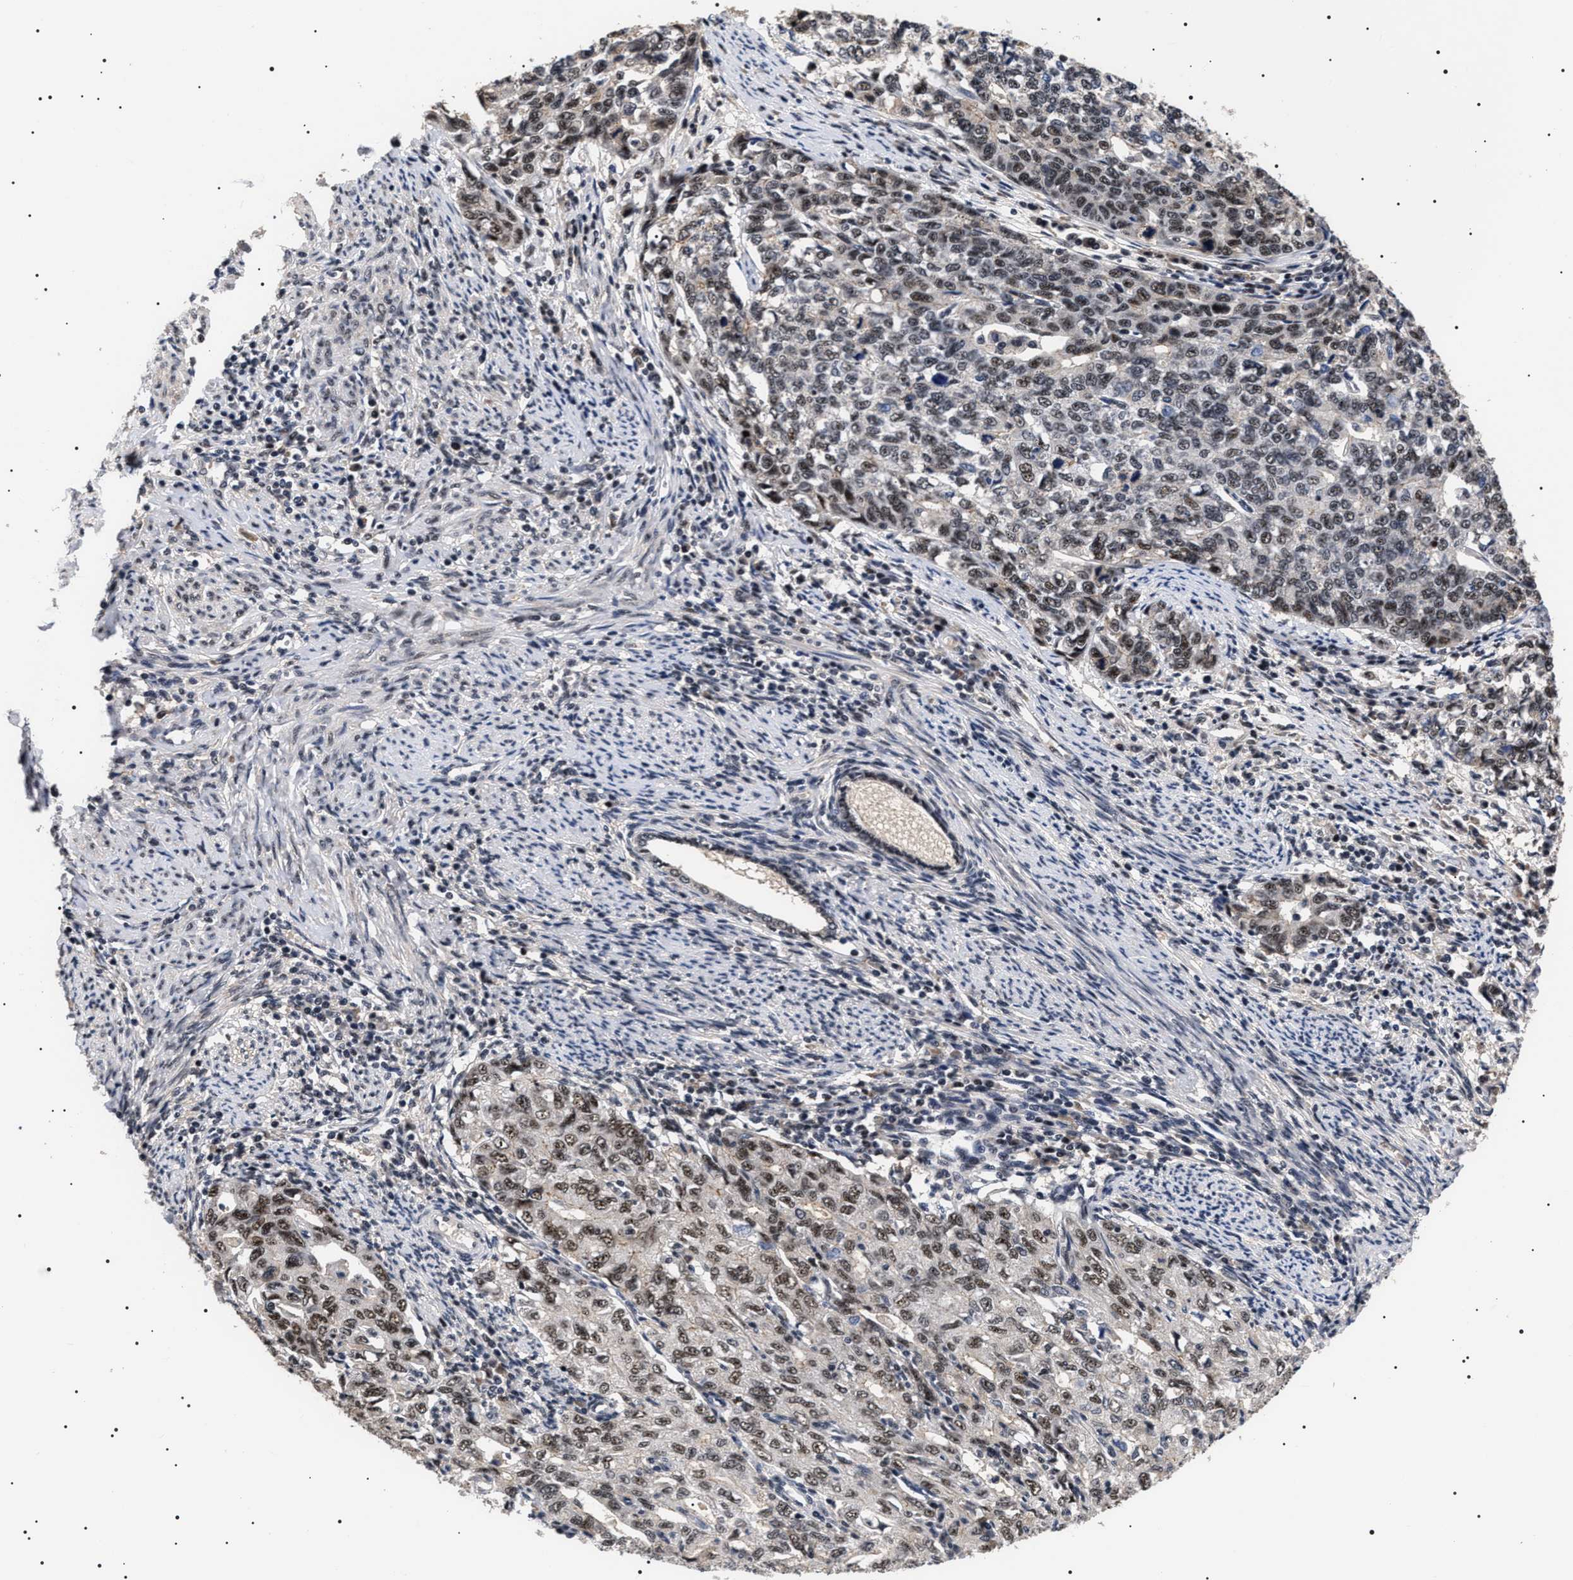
{"staining": {"intensity": "moderate", "quantity": "25%-75%", "location": "nuclear"}, "tissue": "cervical cancer", "cell_type": "Tumor cells", "image_type": "cancer", "snomed": [{"axis": "morphology", "description": "Squamous cell carcinoma, NOS"}, {"axis": "topography", "description": "Cervix"}], "caption": "Protein expression analysis of cervical squamous cell carcinoma demonstrates moderate nuclear positivity in about 25%-75% of tumor cells.", "gene": "CAAP1", "patient": {"sex": "female", "age": 63}}